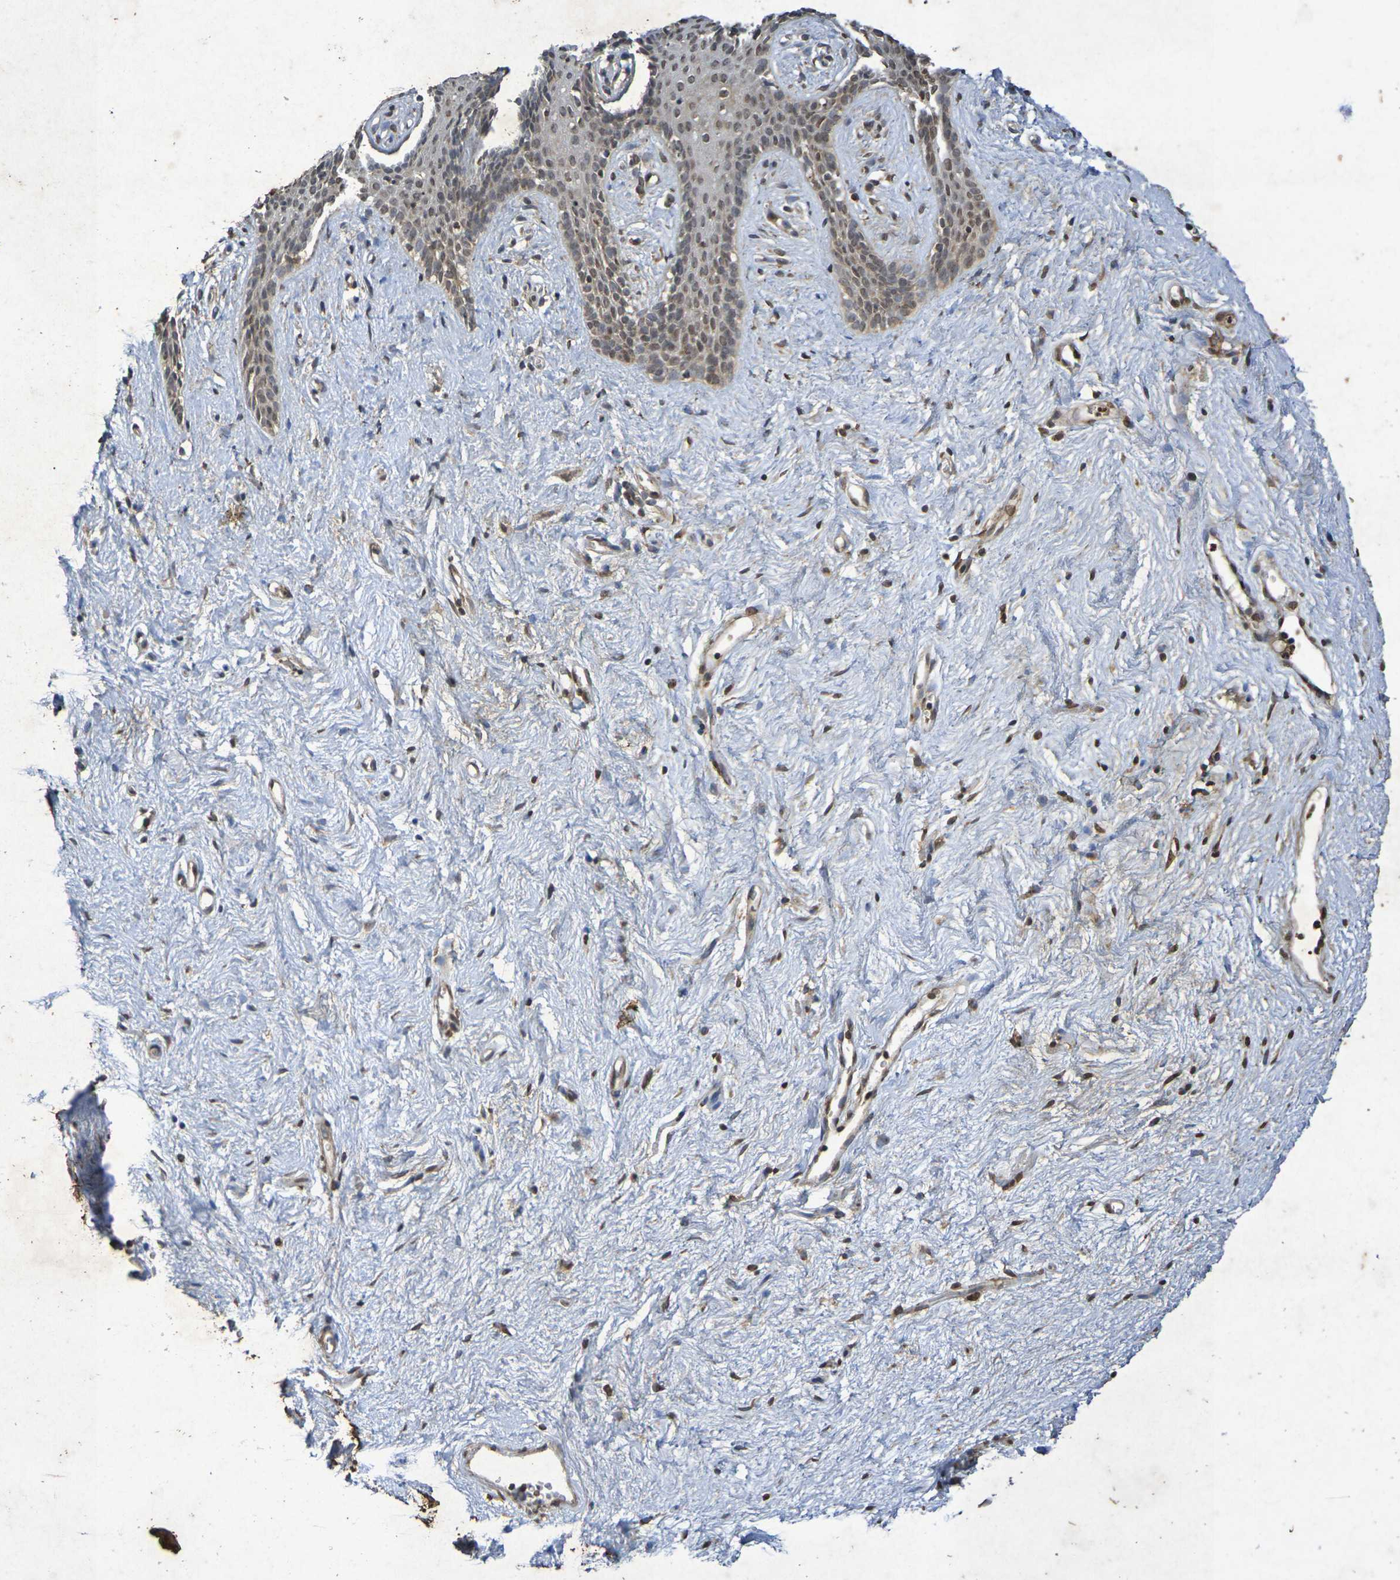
{"staining": {"intensity": "moderate", "quantity": "25%-75%", "location": "cytoplasmic/membranous,nuclear"}, "tissue": "vagina", "cell_type": "Squamous epithelial cells", "image_type": "normal", "snomed": [{"axis": "morphology", "description": "Normal tissue, NOS"}, {"axis": "topography", "description": "Vagina"}], "caption": "Unremarkable vagina displays moderate cytoplasmic/membranous,nuclear expression in approximately 25%-75% of squamous epithelial cells, visualized by immunohistochemistry.", "gene": "GUCY1A2", "patient": {"sex": "female", "age": 44}}